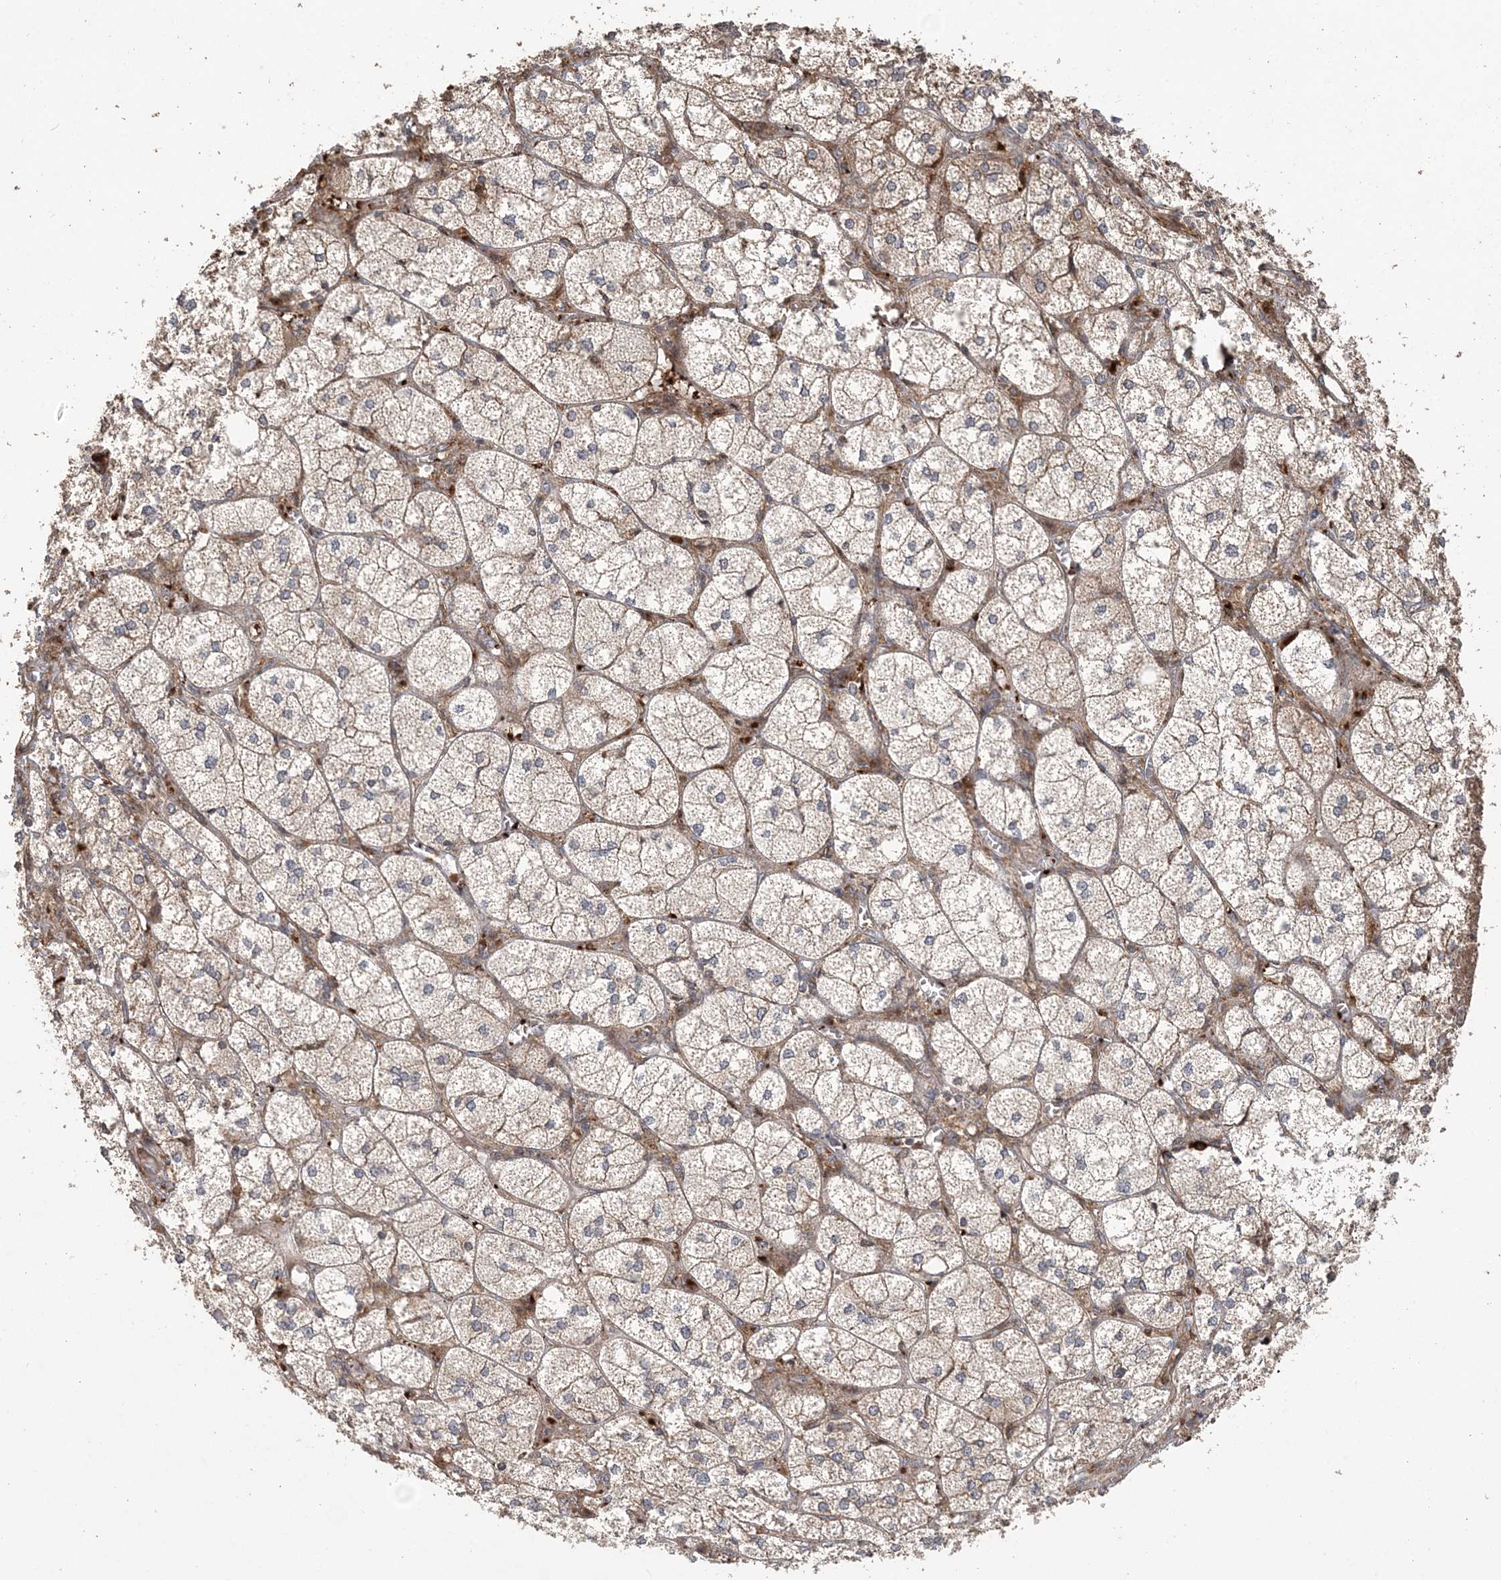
{"staining": {"intensity": "moderate", "quantity": "25%-75%", "location": "cytoplasmic/membranous"}, "tissue": "adrenal gland", "cell_type": "Glandular cells", "image_type": "normal", "snomed": [{"axis": "morphology", "description": "Normal tissue, NOS"}, {"axis": "topography", "description": "Adrenal gland"}], "caption": "Immunohistochemistry (DAB (3,3'-diaminobenzidine)) staining of unremarkable human adrenal gland demonstrates moderate cytoplasmic/membranous protein positivity in about 25%-75% of glandular cells. The staining was performed using DAB (3,3'-diaminobenzidine) to visualize the protein expression in brown, while the nuclei were stained in blue with hematoxylin (Magnification: 20x).", "gene": "HERPUD1", "patient": {"sex": "female", "age": 61}}